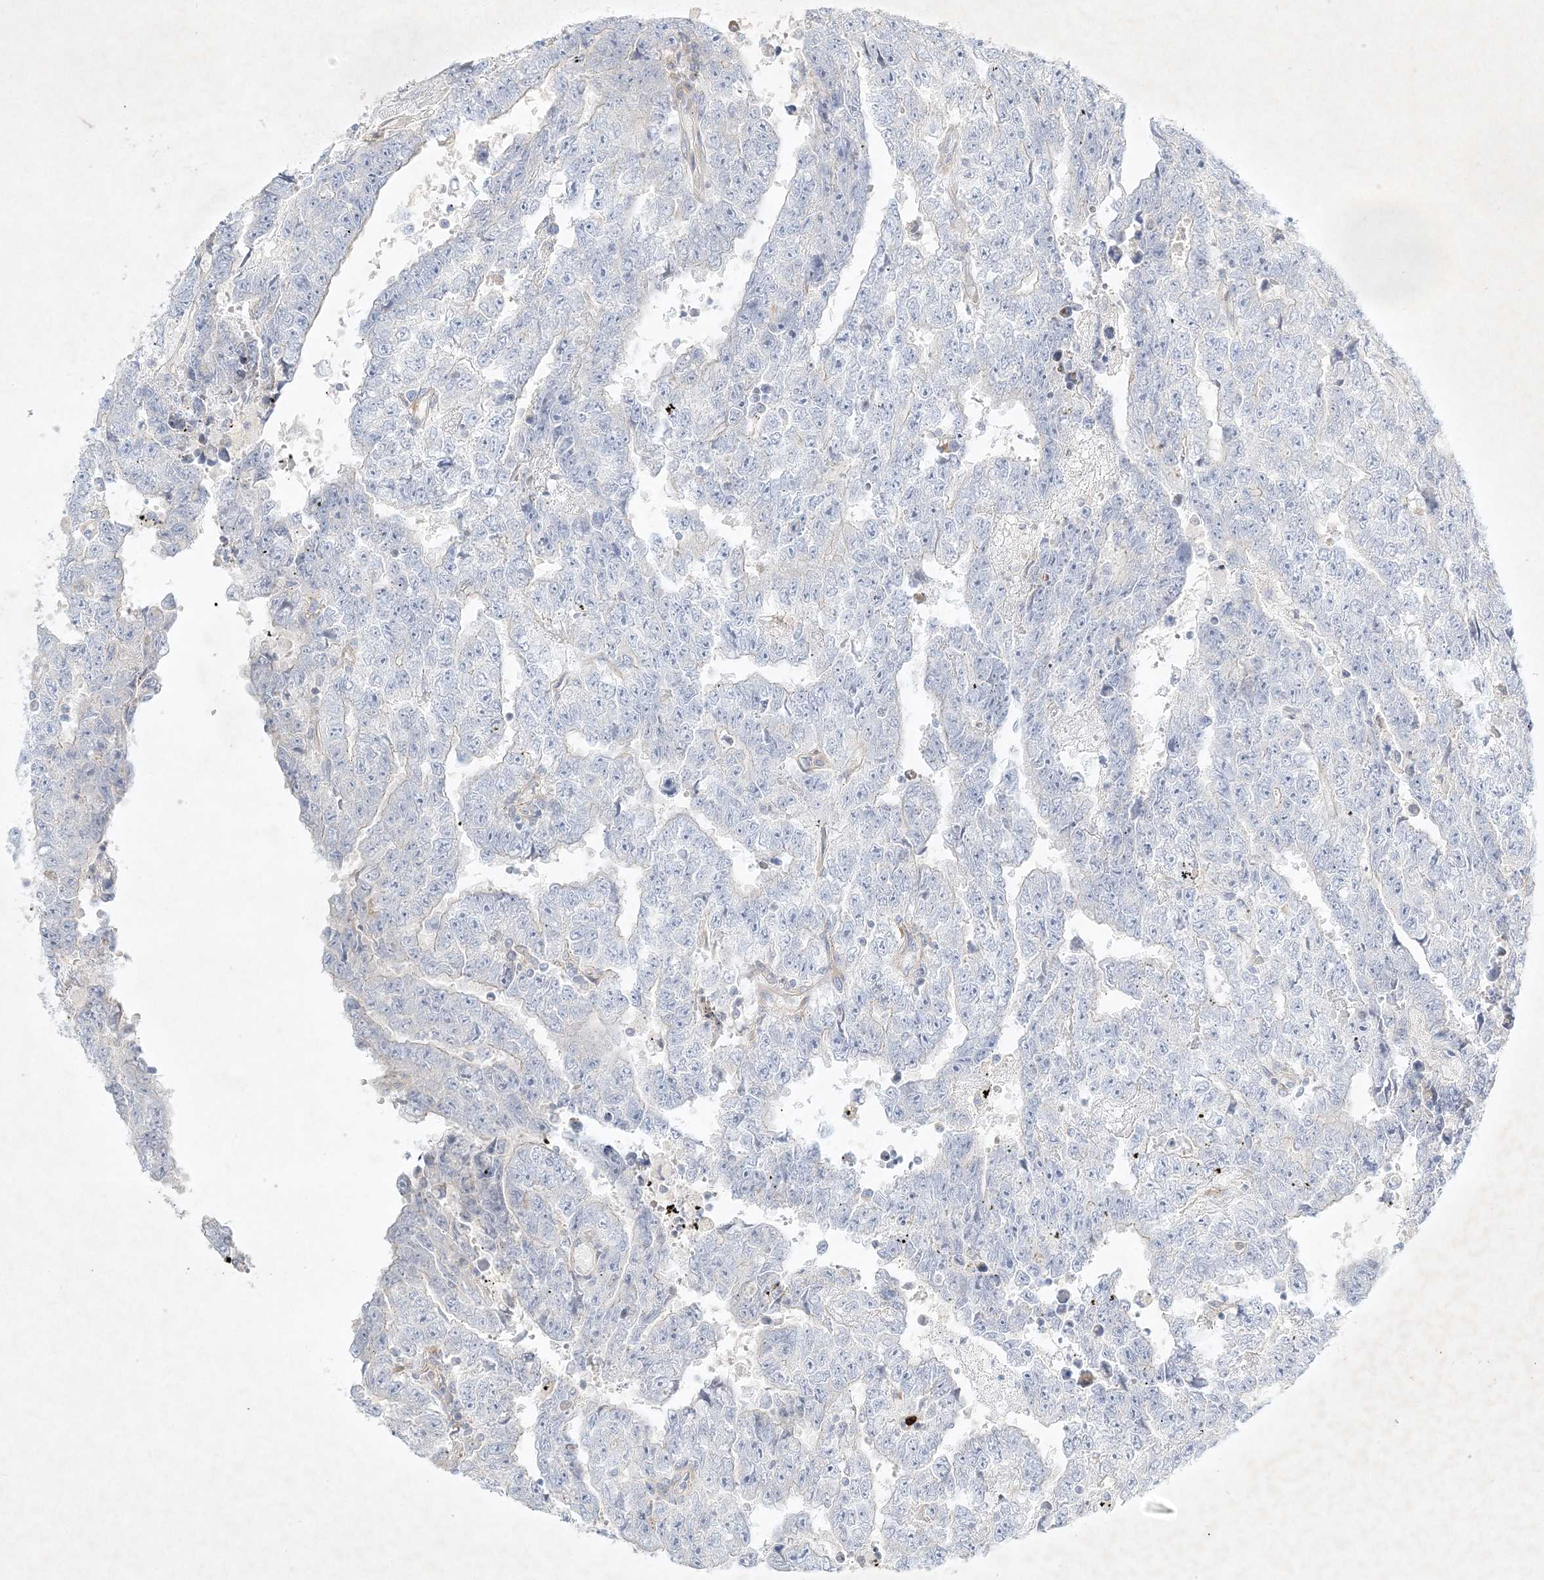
{"staining": {"intensity": "negative", "quantity": "none", "location": "none"}, "tissue": "testis cancer", "cell_type": "Tumor cells", "image_type": "cancer", "snomed": [{"axis": "morphology", "description": "Carcinoma, Embryonal, NOS"}, {"axis": "topography", "description": "Testis"}], "caption": "Immunohistochemical staining of testis cancer (embryonal carcinoma) reveals no significant staining in tumor cells.", "gene": "STK11IP", "patient": {"sex": "male", "age": 25}}